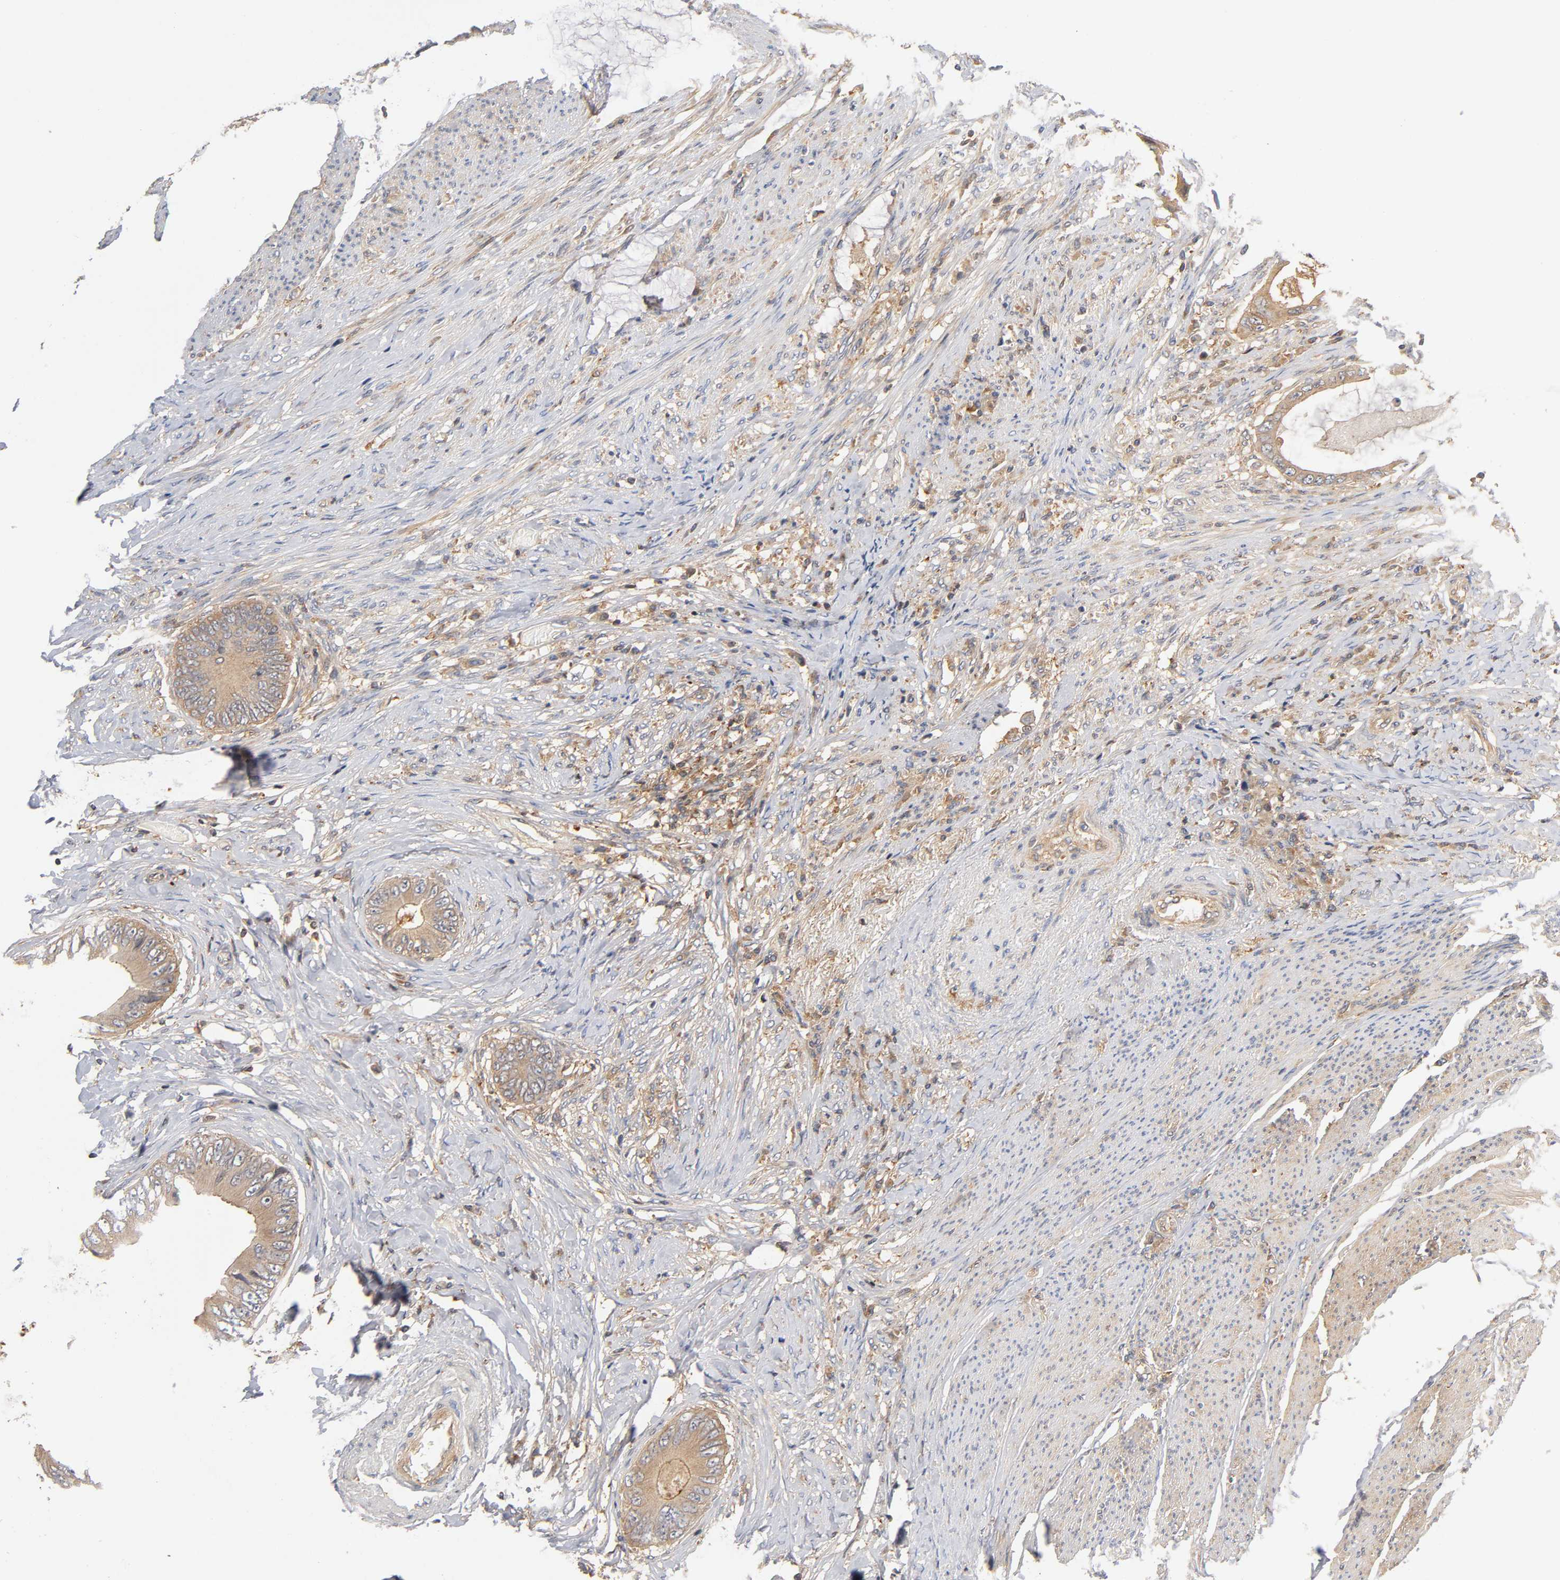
{"staining": {"intensity": "moderate", "quantity": ">75%", "location": "cytoplasmic/membranous"}, "tissue": "colorectal cancer", "cell_type": "Tumor cells", "image_type": "cancer", "snomed": [{"axis": "morphology", "description": "Normal tissue, NOS"}, {"axis": "morphology", "description": "Adenocarcinoma, NOS"}, {"axis": "topography", "description": "Rectum"}, {"axis": "topography", "description": "Peripheral nerve tissue"}], "caption": "Colorectal adenocarcinoma stained with immunohistochemistry shows moderate cytoplasmic/membranous positivity in about >75% of tumor cells. (DAB (3,3'-diaminobenzidine) IHC, brown staining for protein, blue staining for nuclei).", "gene": "ACTR2", "patient": {"sex": "female", "age": 77}}